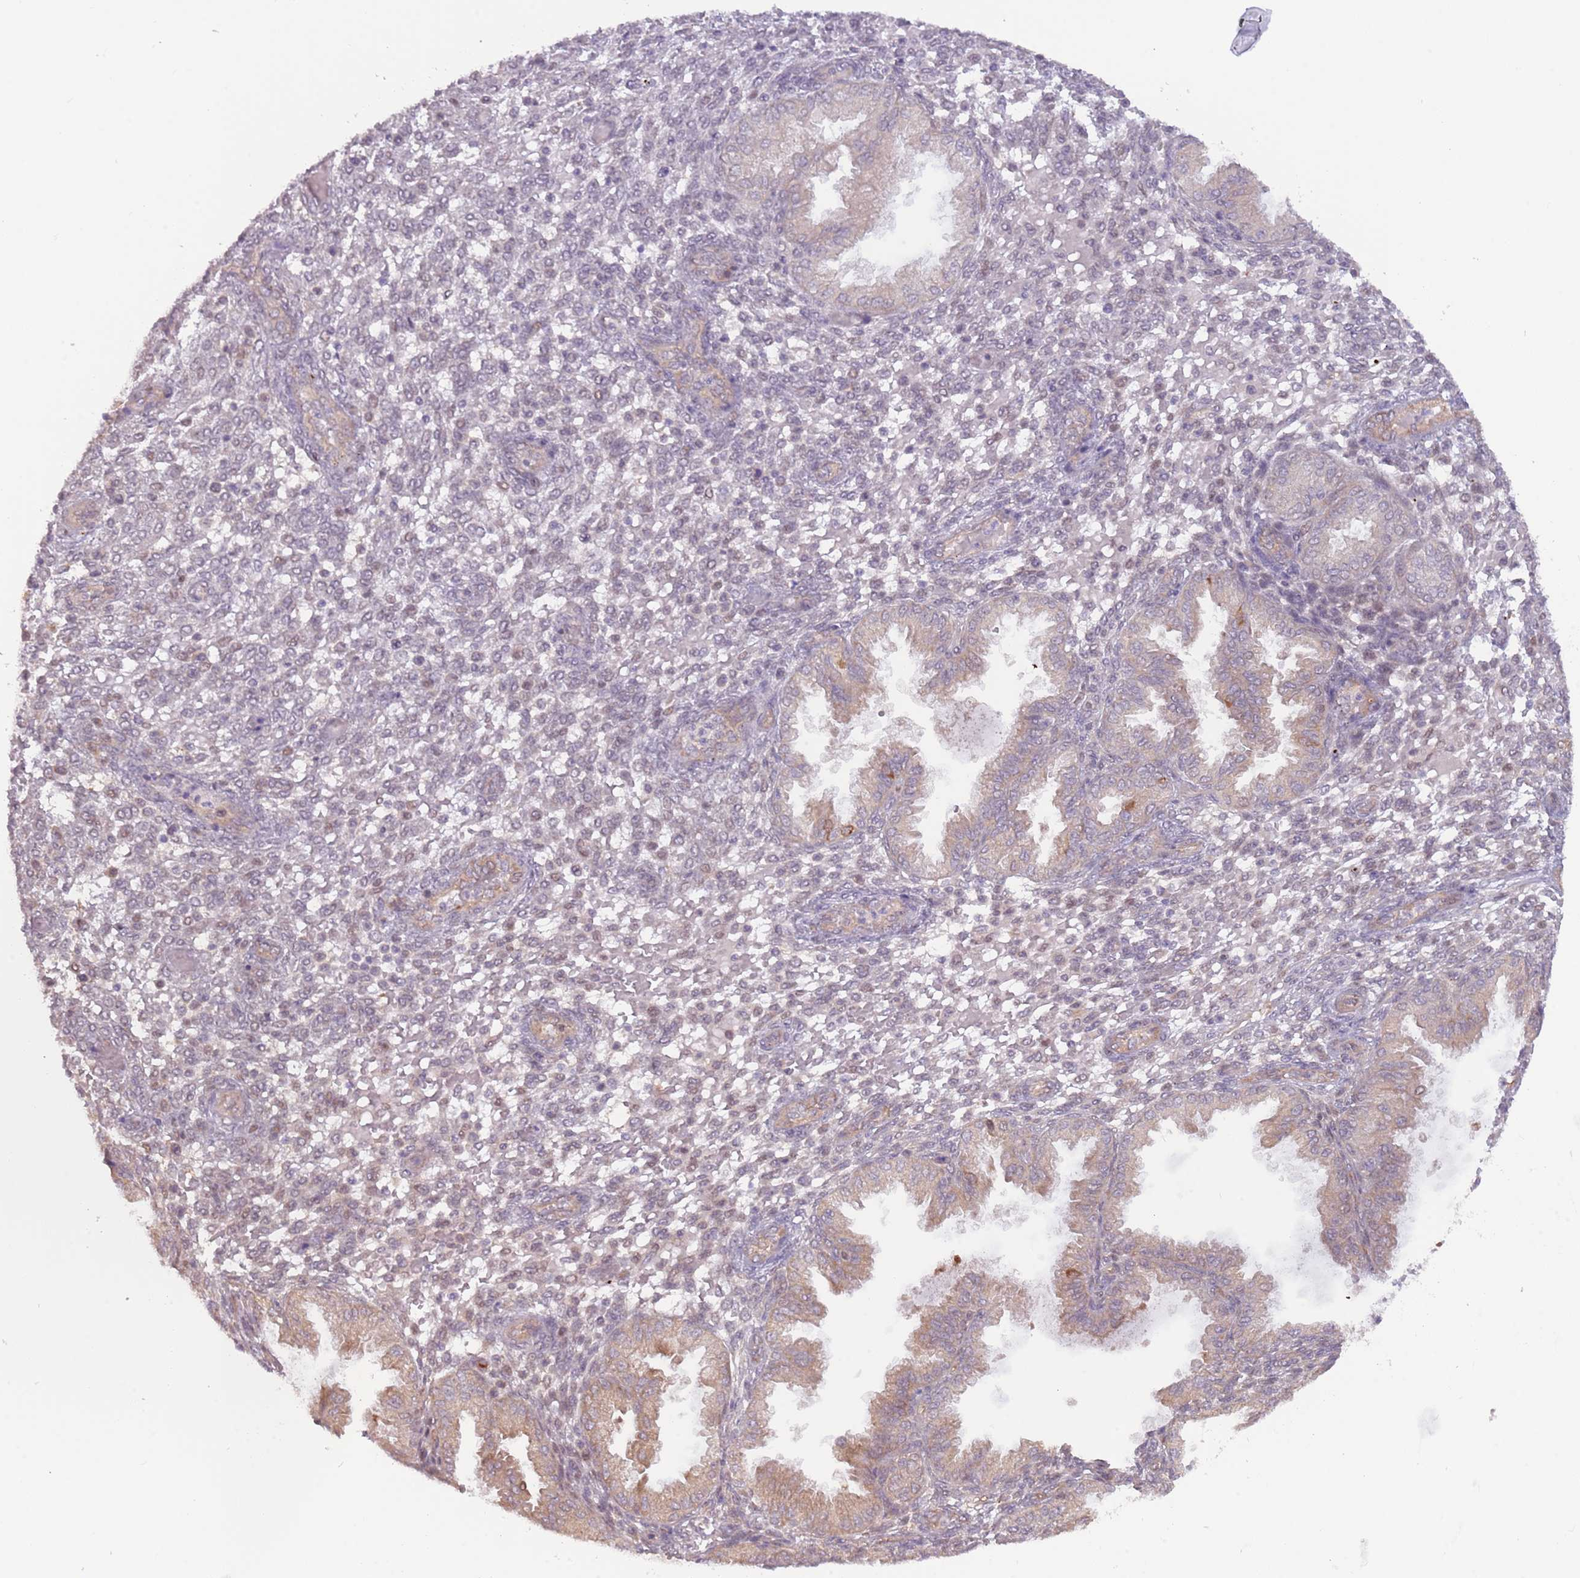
{"staining": {"intensity": "weak", "quantity": "<25%", "location": "nuclear"}, "tissue": "endometrium", "cell_type": "Cells in endometrial stroma", "image_type": "normal", "snomed": [{"axis": "morphology", "description": "Normal tissue, NOS"}, {"axis": "topography", "description": "Endometrium"}], "caption": "IHC of unremarkable endometrium reveals no positivity in cells in endometrial stroma.", "gene": "LDHD", "patient": {"sex": "female", "age": 33}}